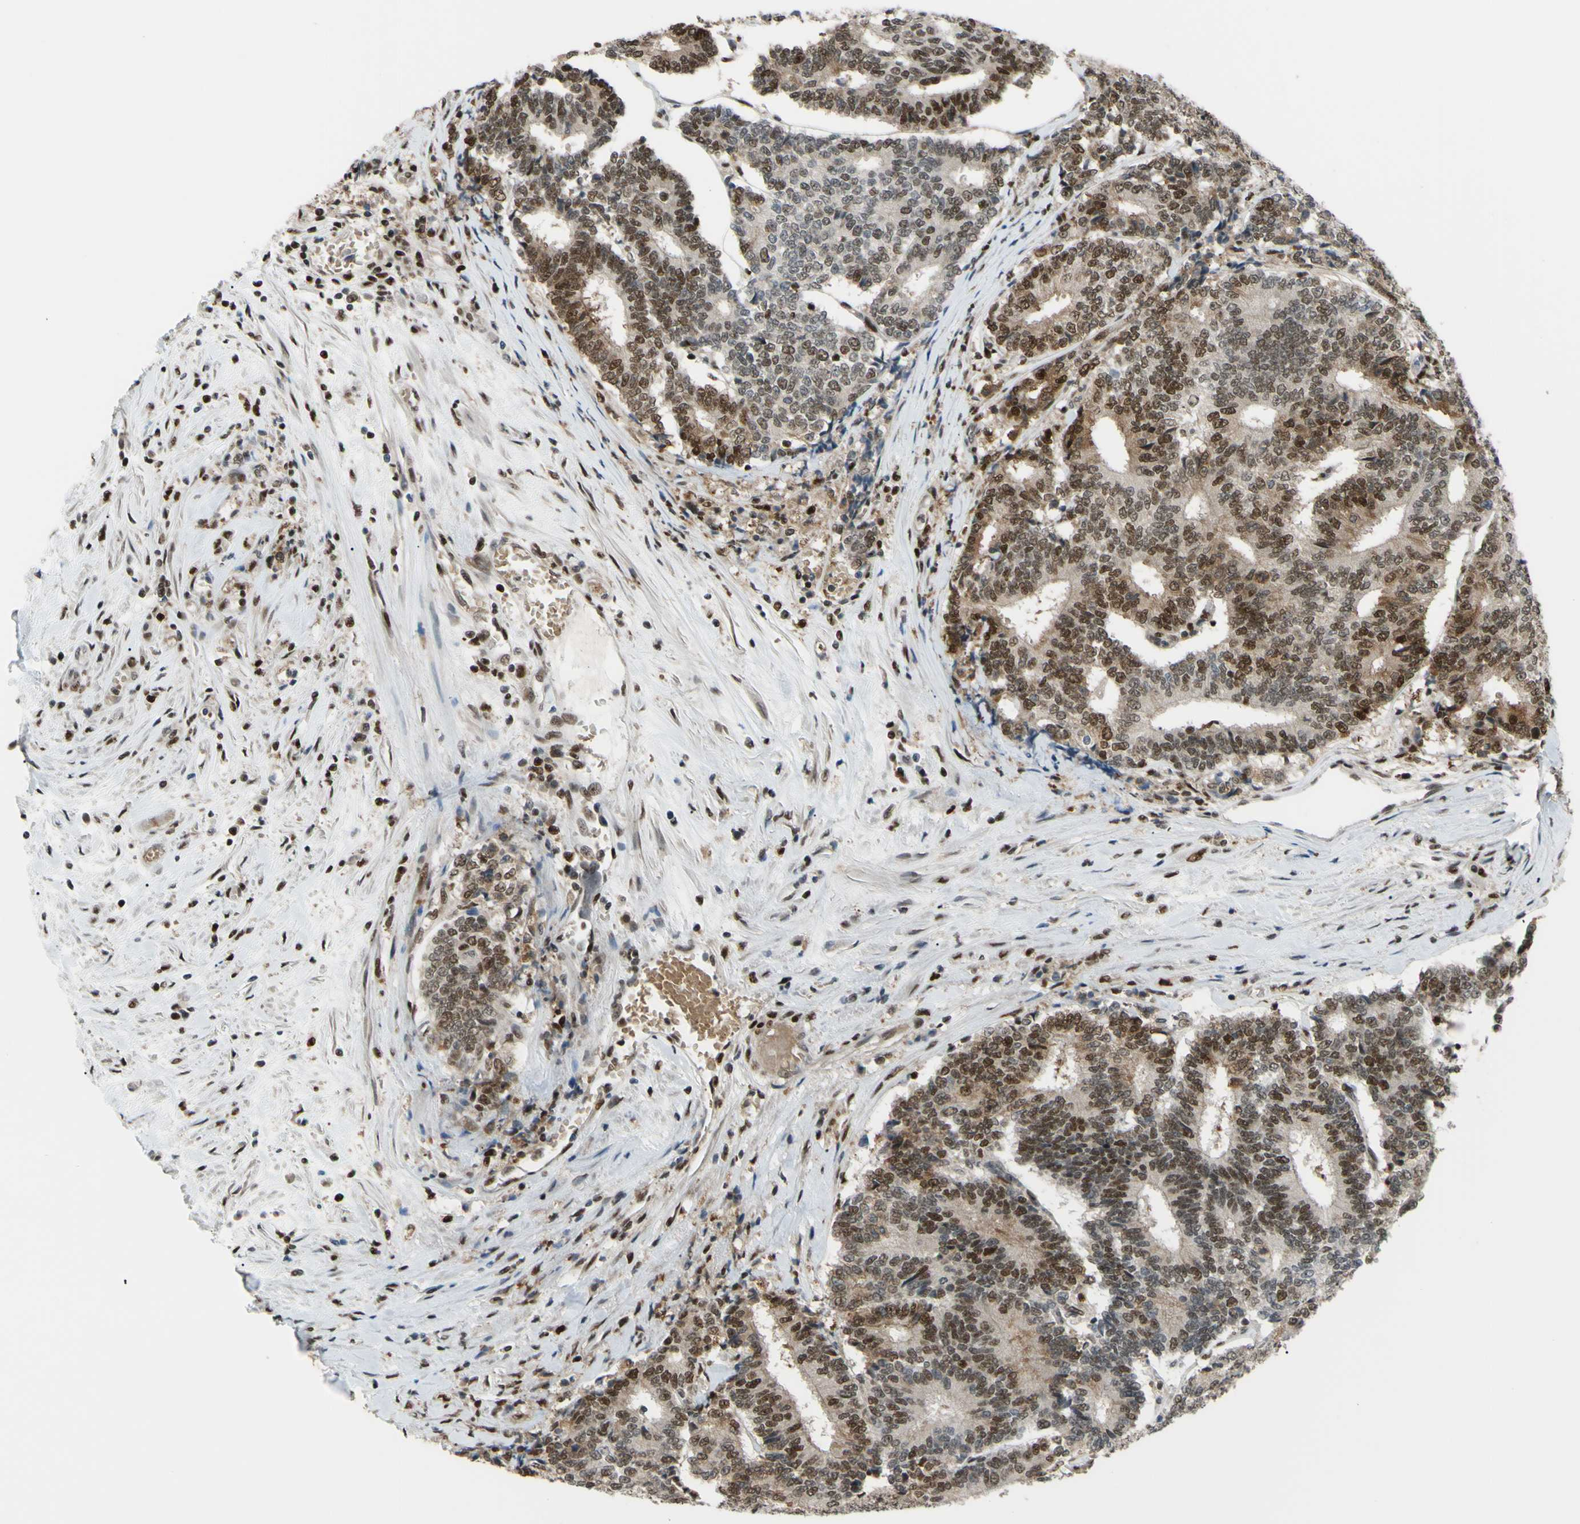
{"staining": {"intensity": "moderate", "quantity": ">75%", "location": "cytoplasmic/membranous,nuclear"}, "tissue": "prostate cancer", "cell_type": "Tumor cells", "image_type": "cancer", "snomed": [{"axis": "morphology", "description": "Normal tissue, NOS"}, {"axis": "morphology", "description": "Adenocarcinoma, High grade"}, {"axis": "topography", "description": "Prostate"}, {"axis": "topography", "description": "Seminal veicle"}], "caption": "High-power microscopy captured an immunohistochemistry image of prostate adenocarcinoma (high-grade), revealing moderate cytoplasmic/membranous and nuclear positivity in about >75% of tumor cells.", "gene": "FKBP5", "patient": {"sex": "male", "age": 55}}